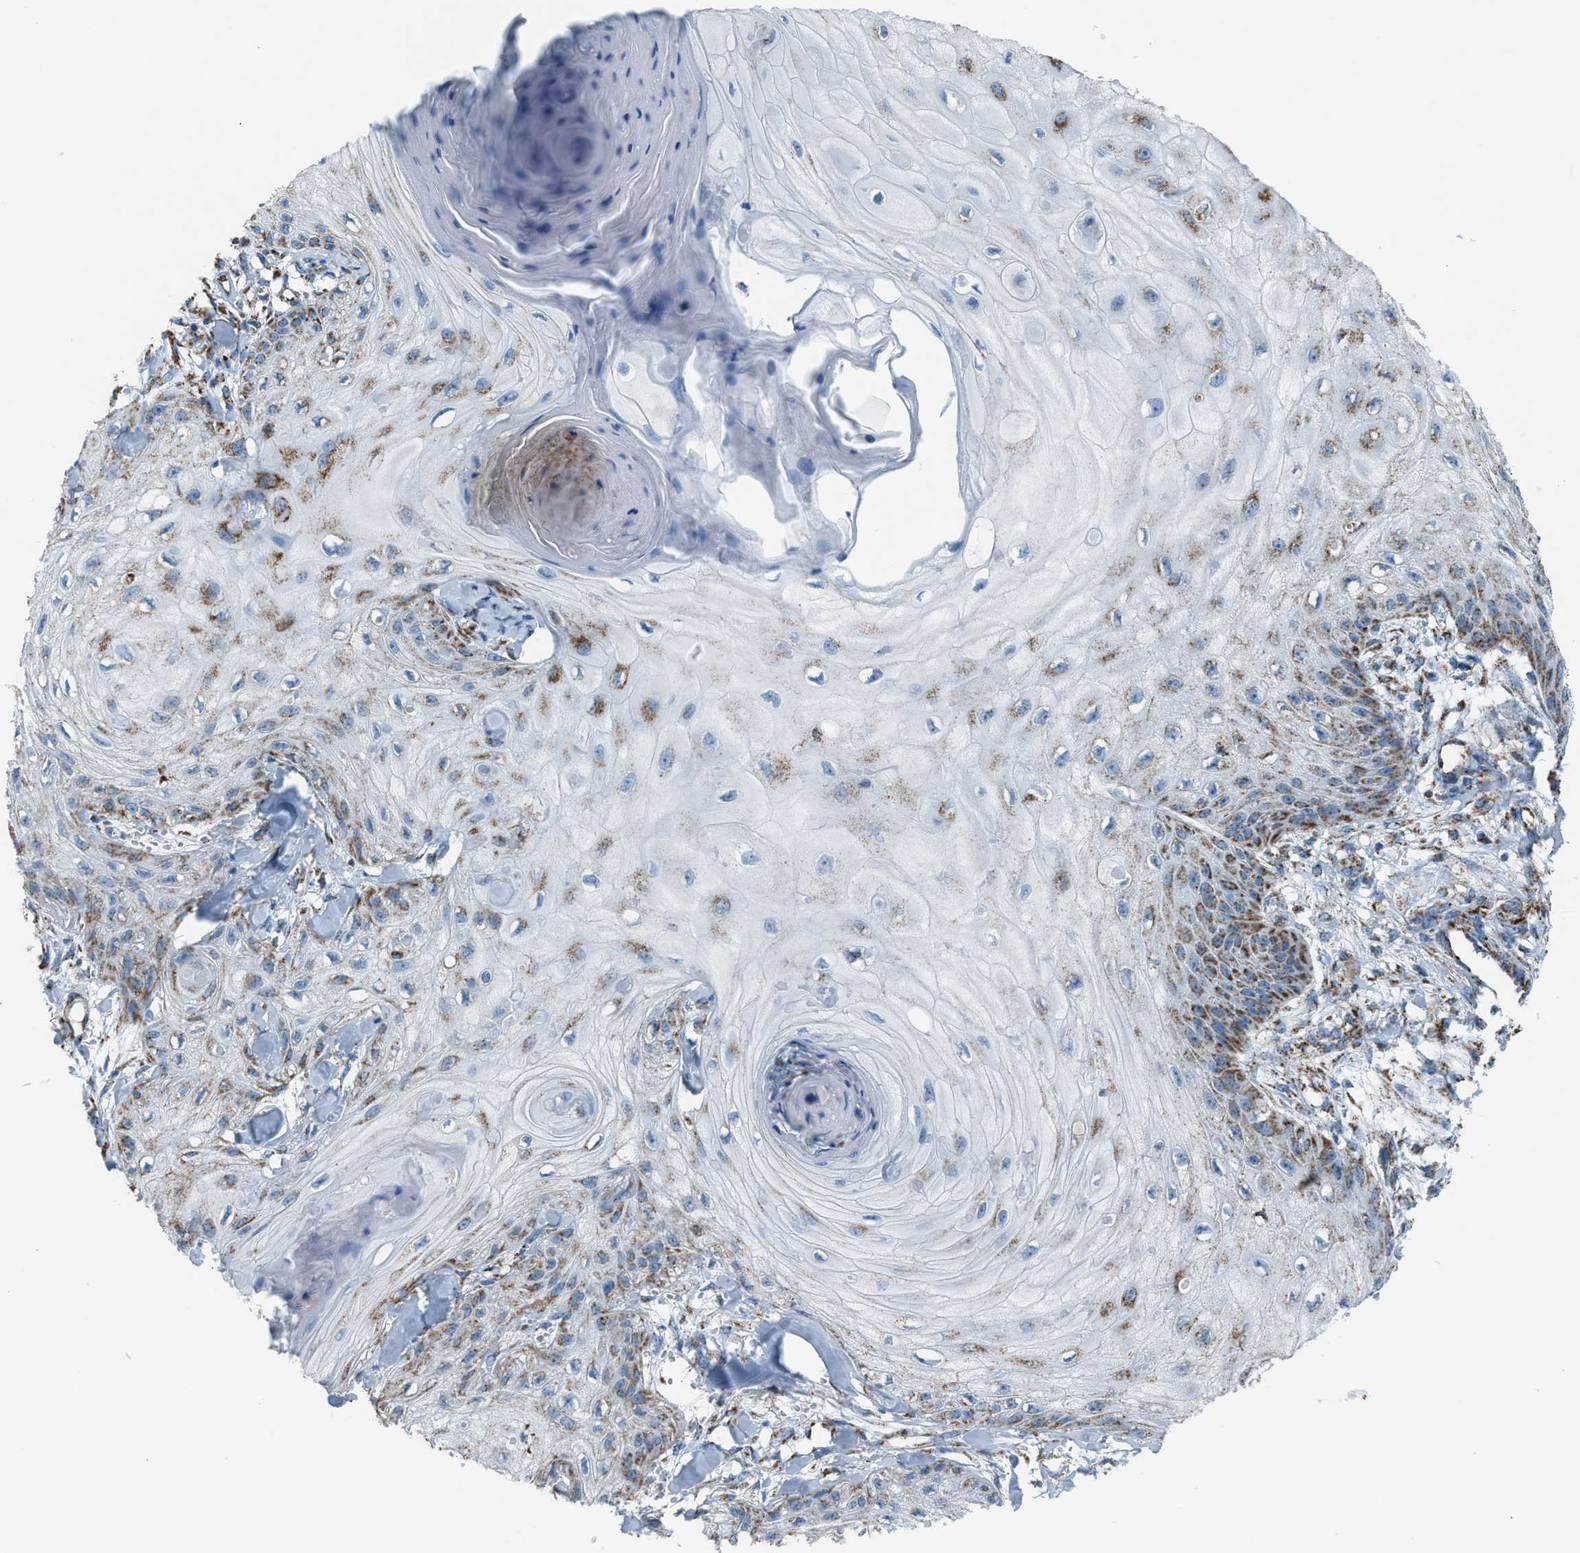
{"staining": {"intensity": "moderate", "quantity": "<25%", "location": "cytoplasmic/membranous"}, "tissue": "skin cancer", "cell_type": "Tumor cells", "image_type": "cancer", "snomed": [{"axis": "morphology", "description": "Squamous cell carcinoma, NOS"}, {"axis": "topography", "description": "Skin"}], "caption": "Protein staining demonstrates moderate cytoplasmic/membranous staining in about <25% of tumor cells in squamous cell carcinoma (skin).", "gene": "MDH2", "patient": {"sex": "male", "age": 74}}